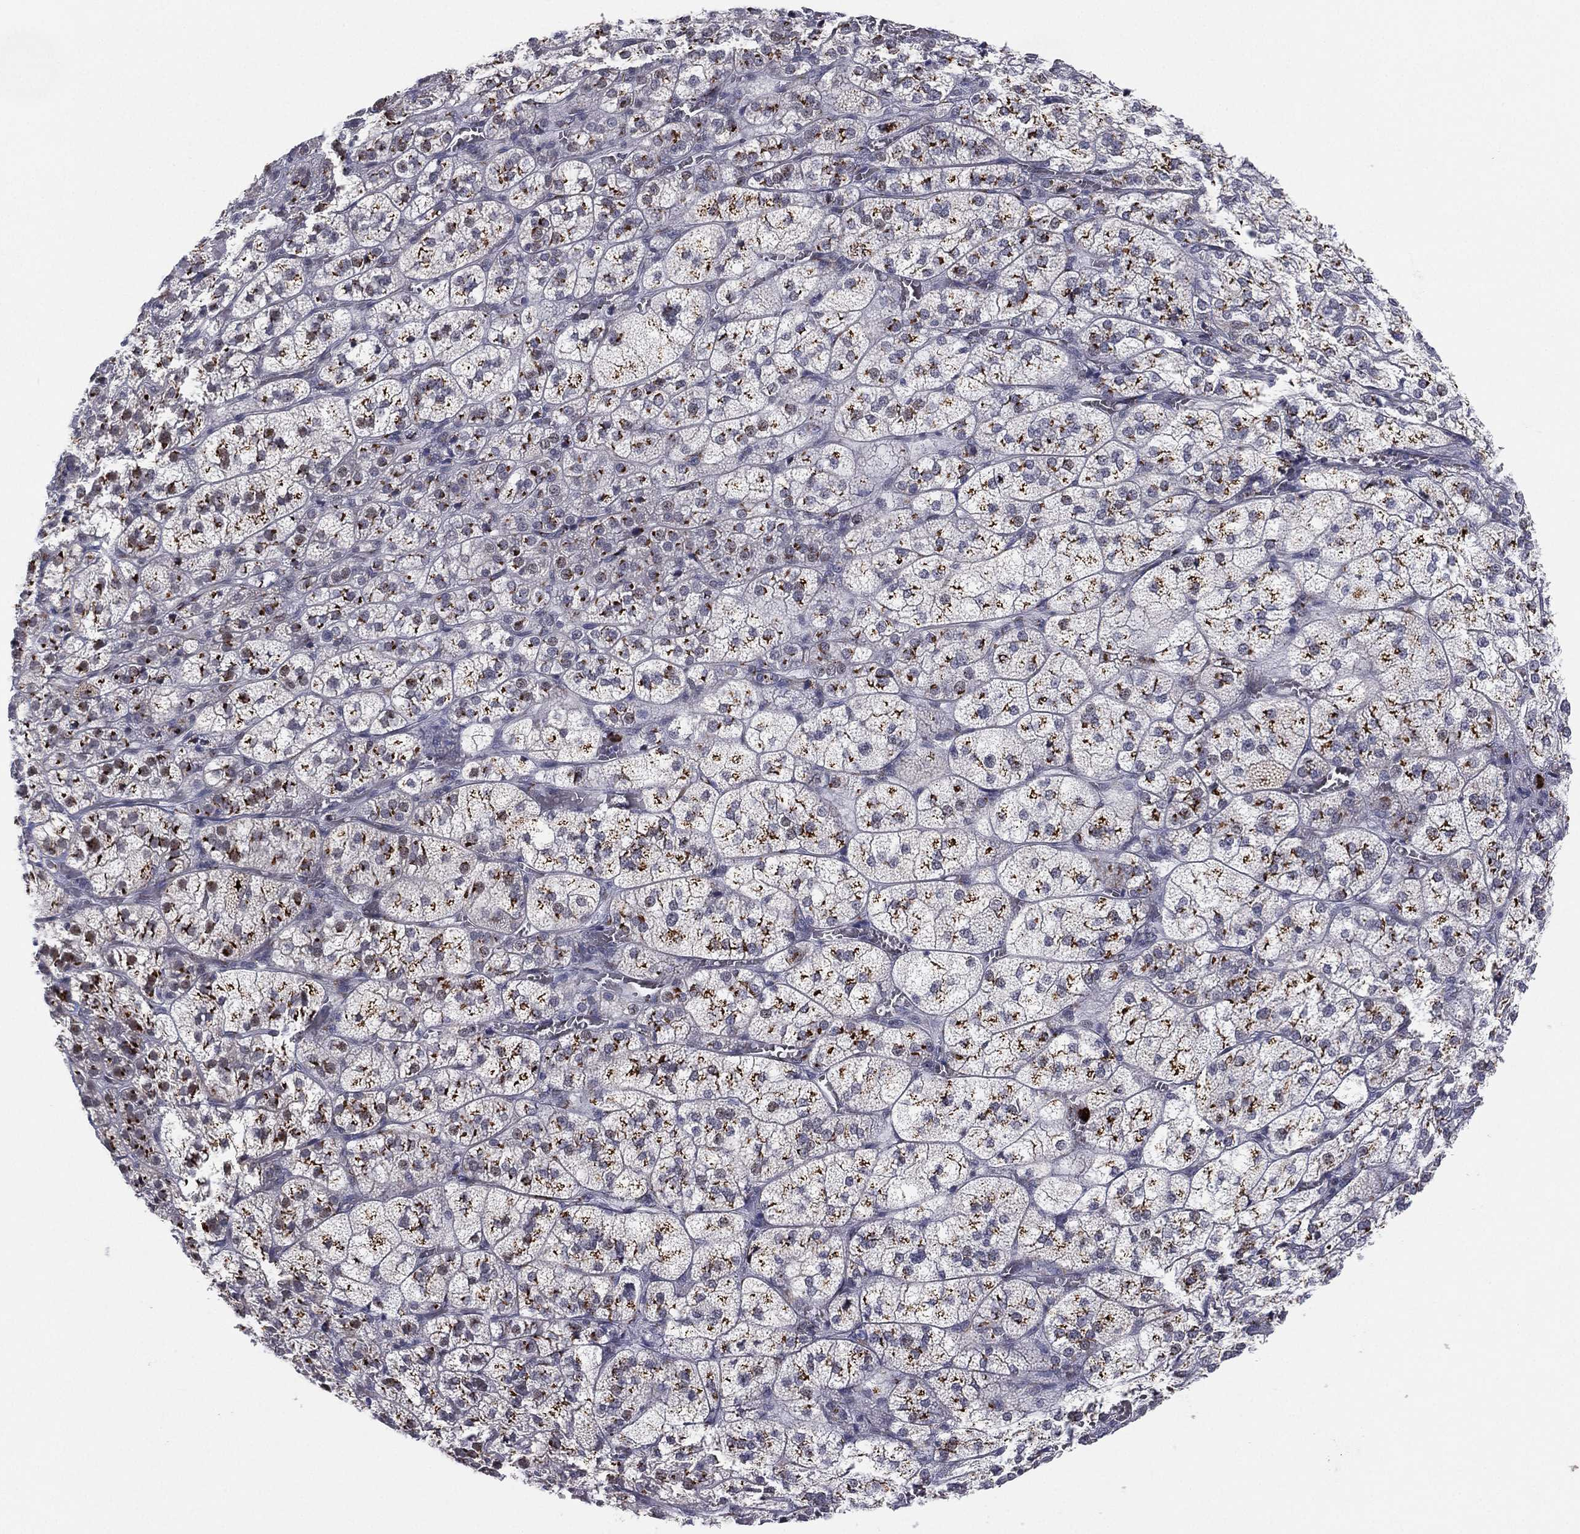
{"staining": {"intensity": "moderate", "quantity": "25%-75%", "location": "cytoplasmic/membranous"}, "tissue": "adrenal gland", "cell_type": "Glandular cells", "image_type": "normal", "snomed": [{"axis": "morphology", "description": "Normal tissue, NOS"}, {"axis": "topography", "description": "Adrenal gland"}], "caption": "A brown stain shows moderate cytoplasmic/membranous positivity of a protein in glandular cells of benign adrenal gland.", "gene": "CD177", "patient": {"sex": "female", "age": 60}}